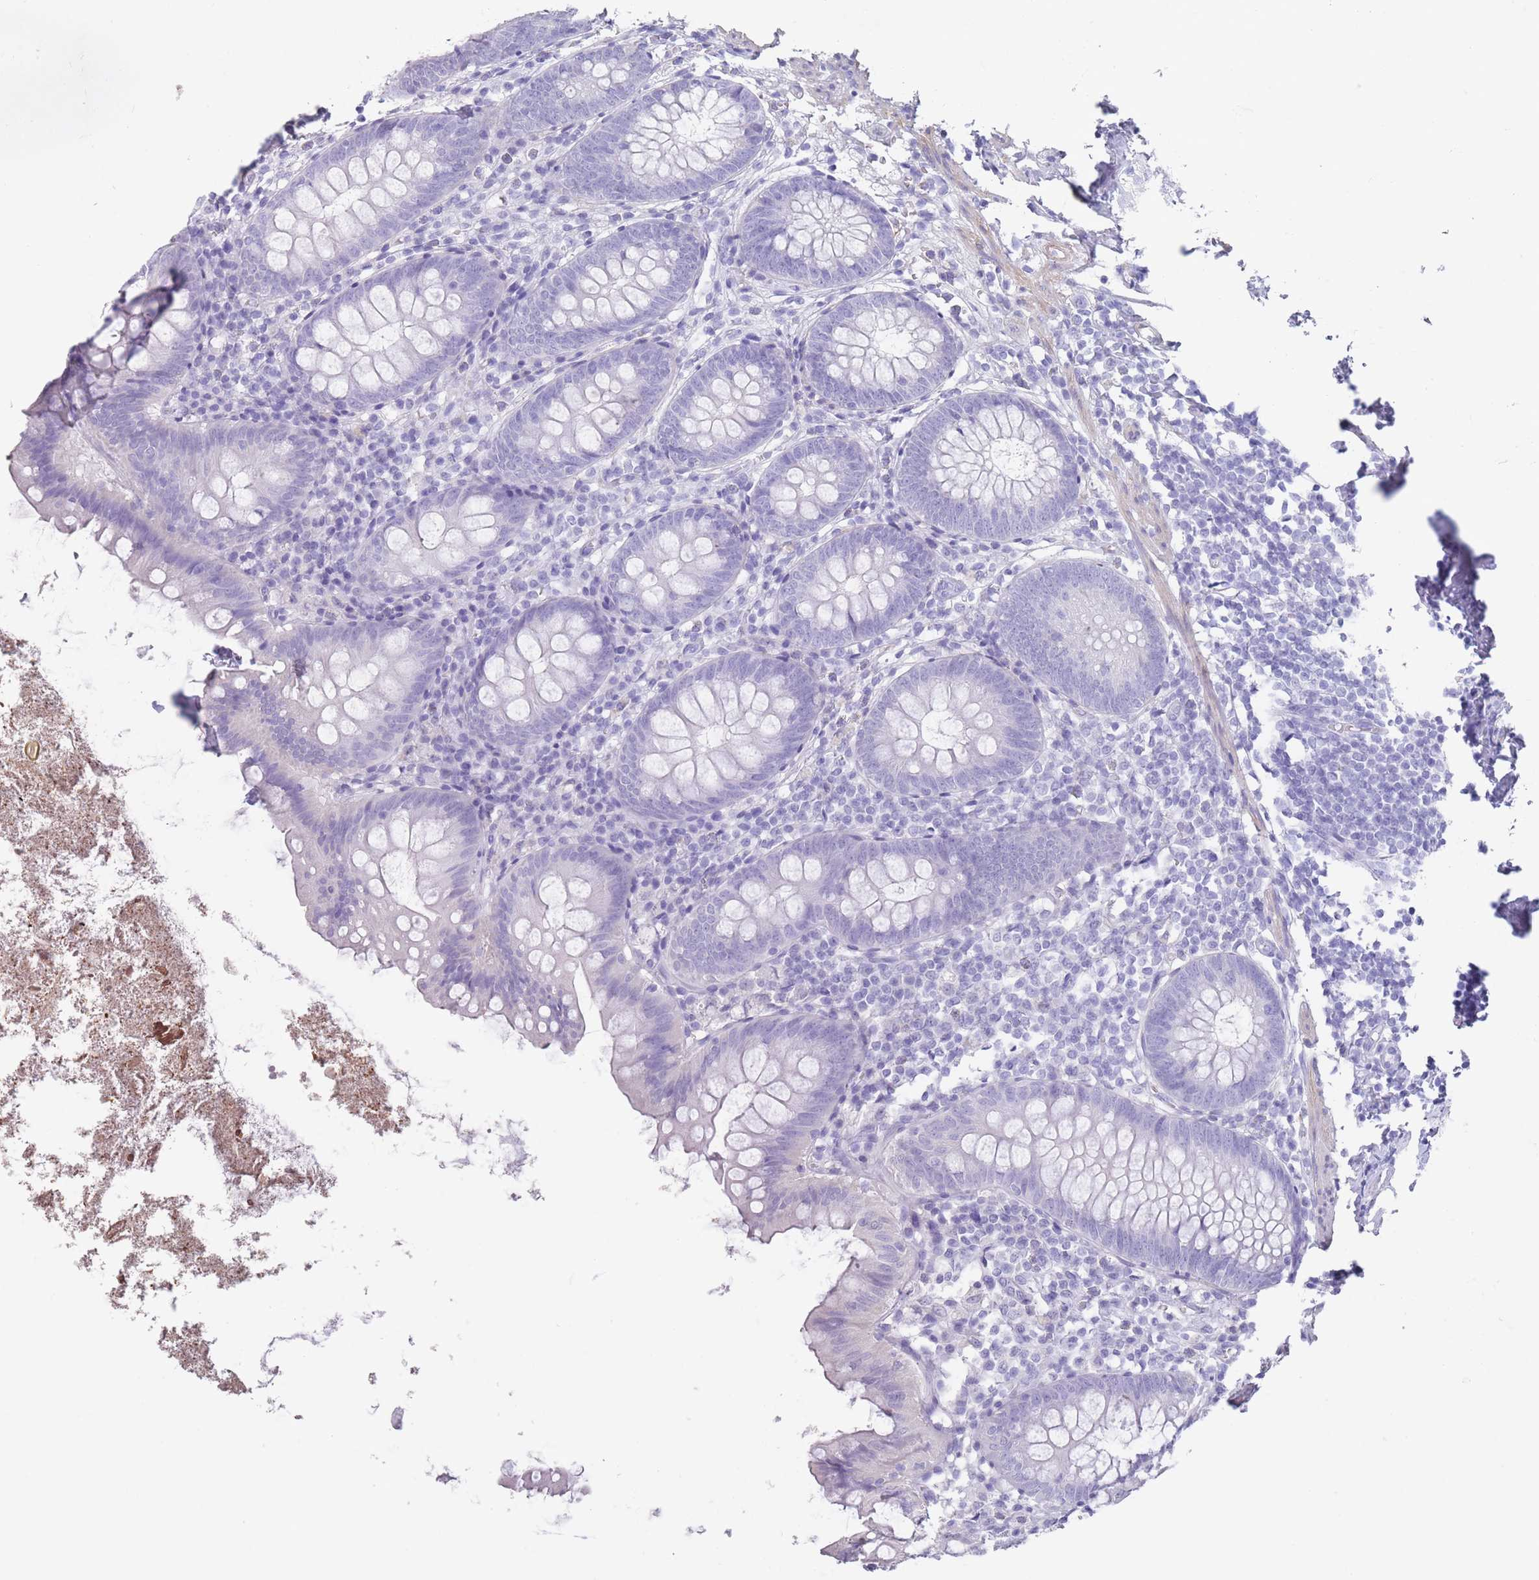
{"staining": {"intensity": "negative", "quantity": "none", "location": "none"}, "tissue": "appendix", "cell_type": "Glandular cells", "image_type": "normal", "snomed": [{"axis": "morphology", "description": "Normal tissue, NOS"}, {"axis": "topography", "description": "Appendix"}], "caption": "DAB immunohistochemical staining of benign appendix reveals no significant staining in glandular cells.", "gene": "RHBG", "patient": {"sex": "female", "age": 51}}